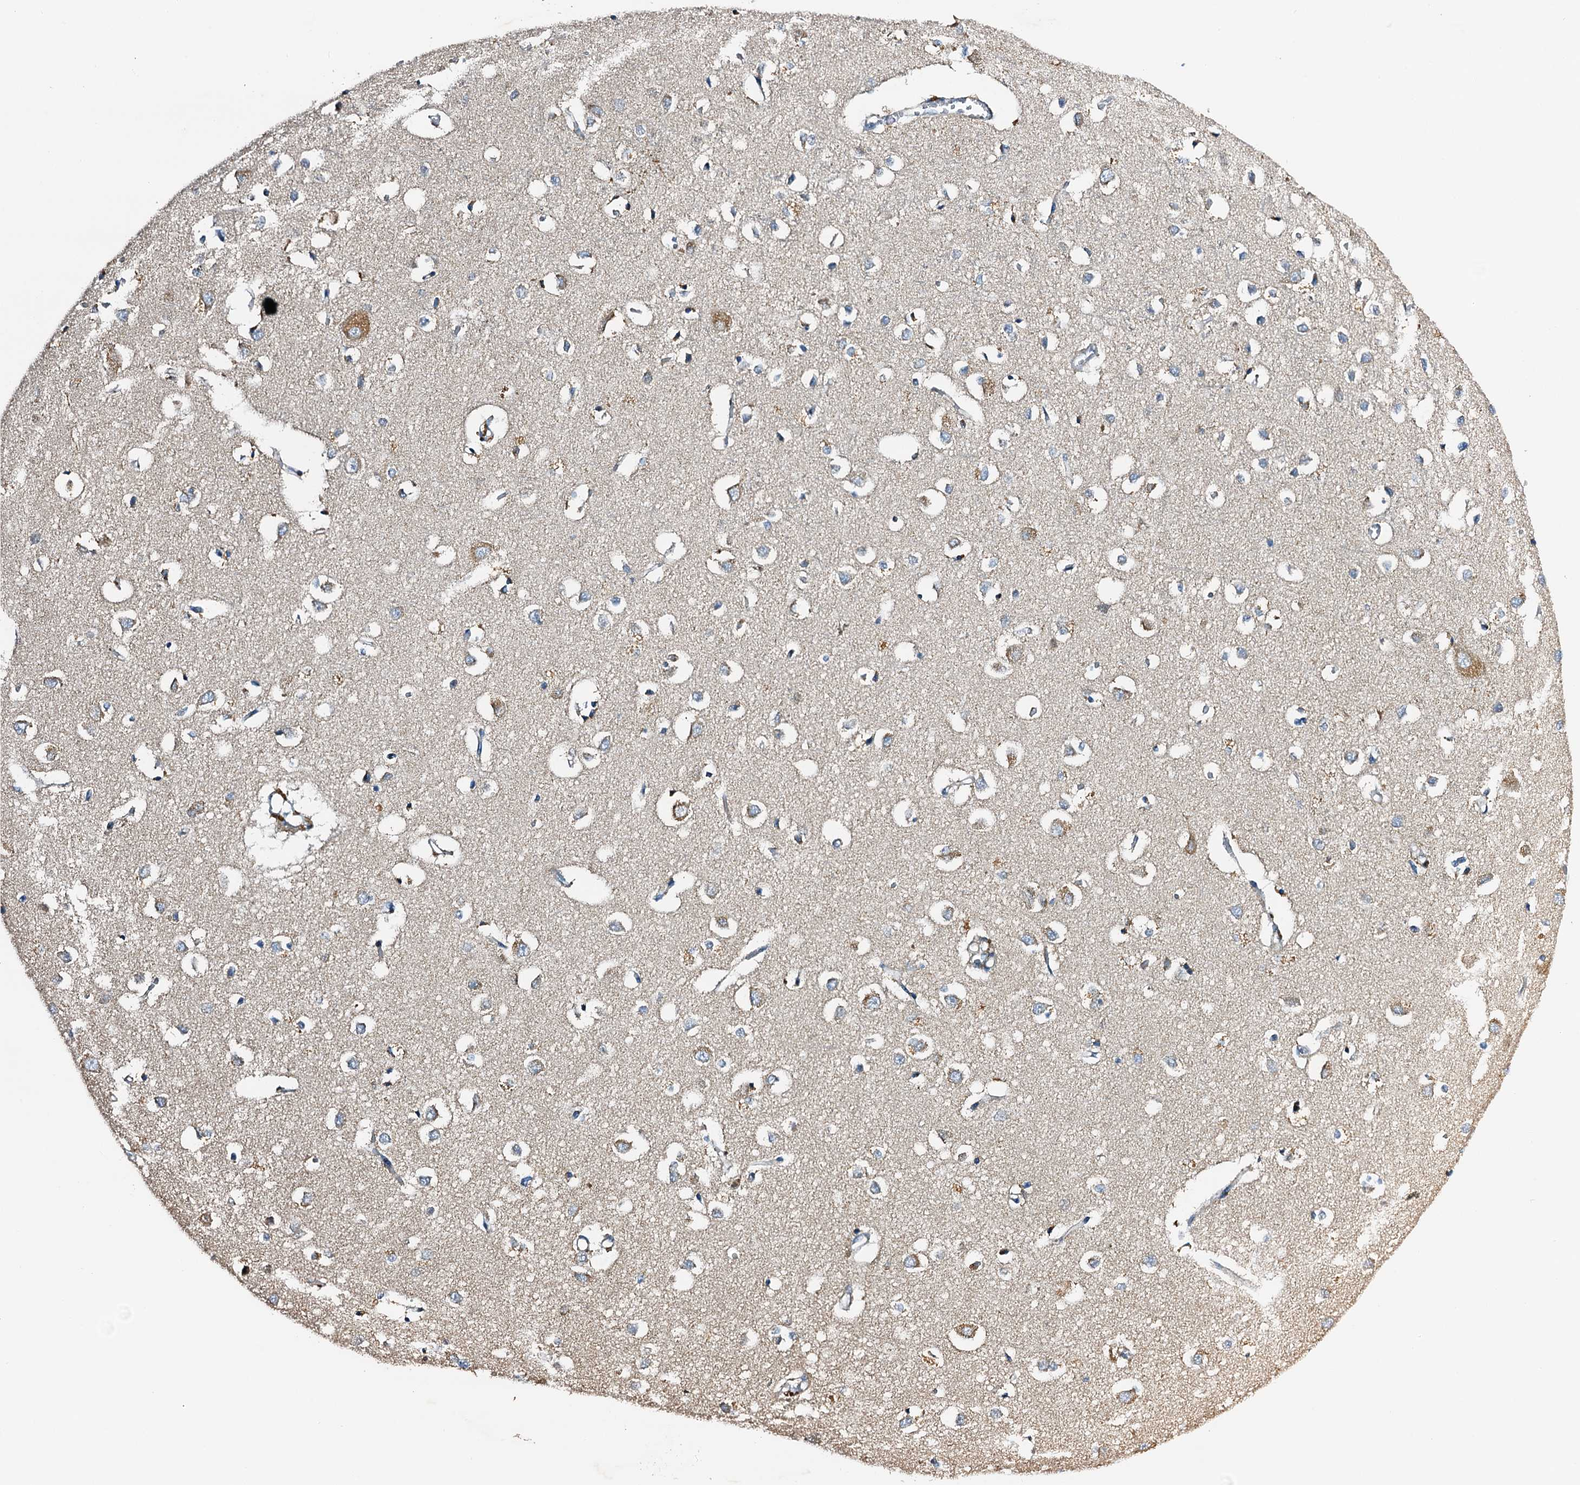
{"staining": {"intensity": "negative", "quantity": "none", "location": "none"}, "tissue": "cerebral cortex", "cell_type": "Endothelial cells", "image_type": "normal", "snomed": [{"axis": "morphology", "description": "Normal tissue, NOS"}, {"axis": "topography", "description": "Cerebral cortex"}], "caption": "This image is of unremarkable cerebral cortex stained with immunohistochemistry (IHC) to label a protein in brown with the nuclei are counter-stained blue. There is no staining in endothelial cells.", "gene": "POC1A", "patient": {"sex": "female", "age": 64}}